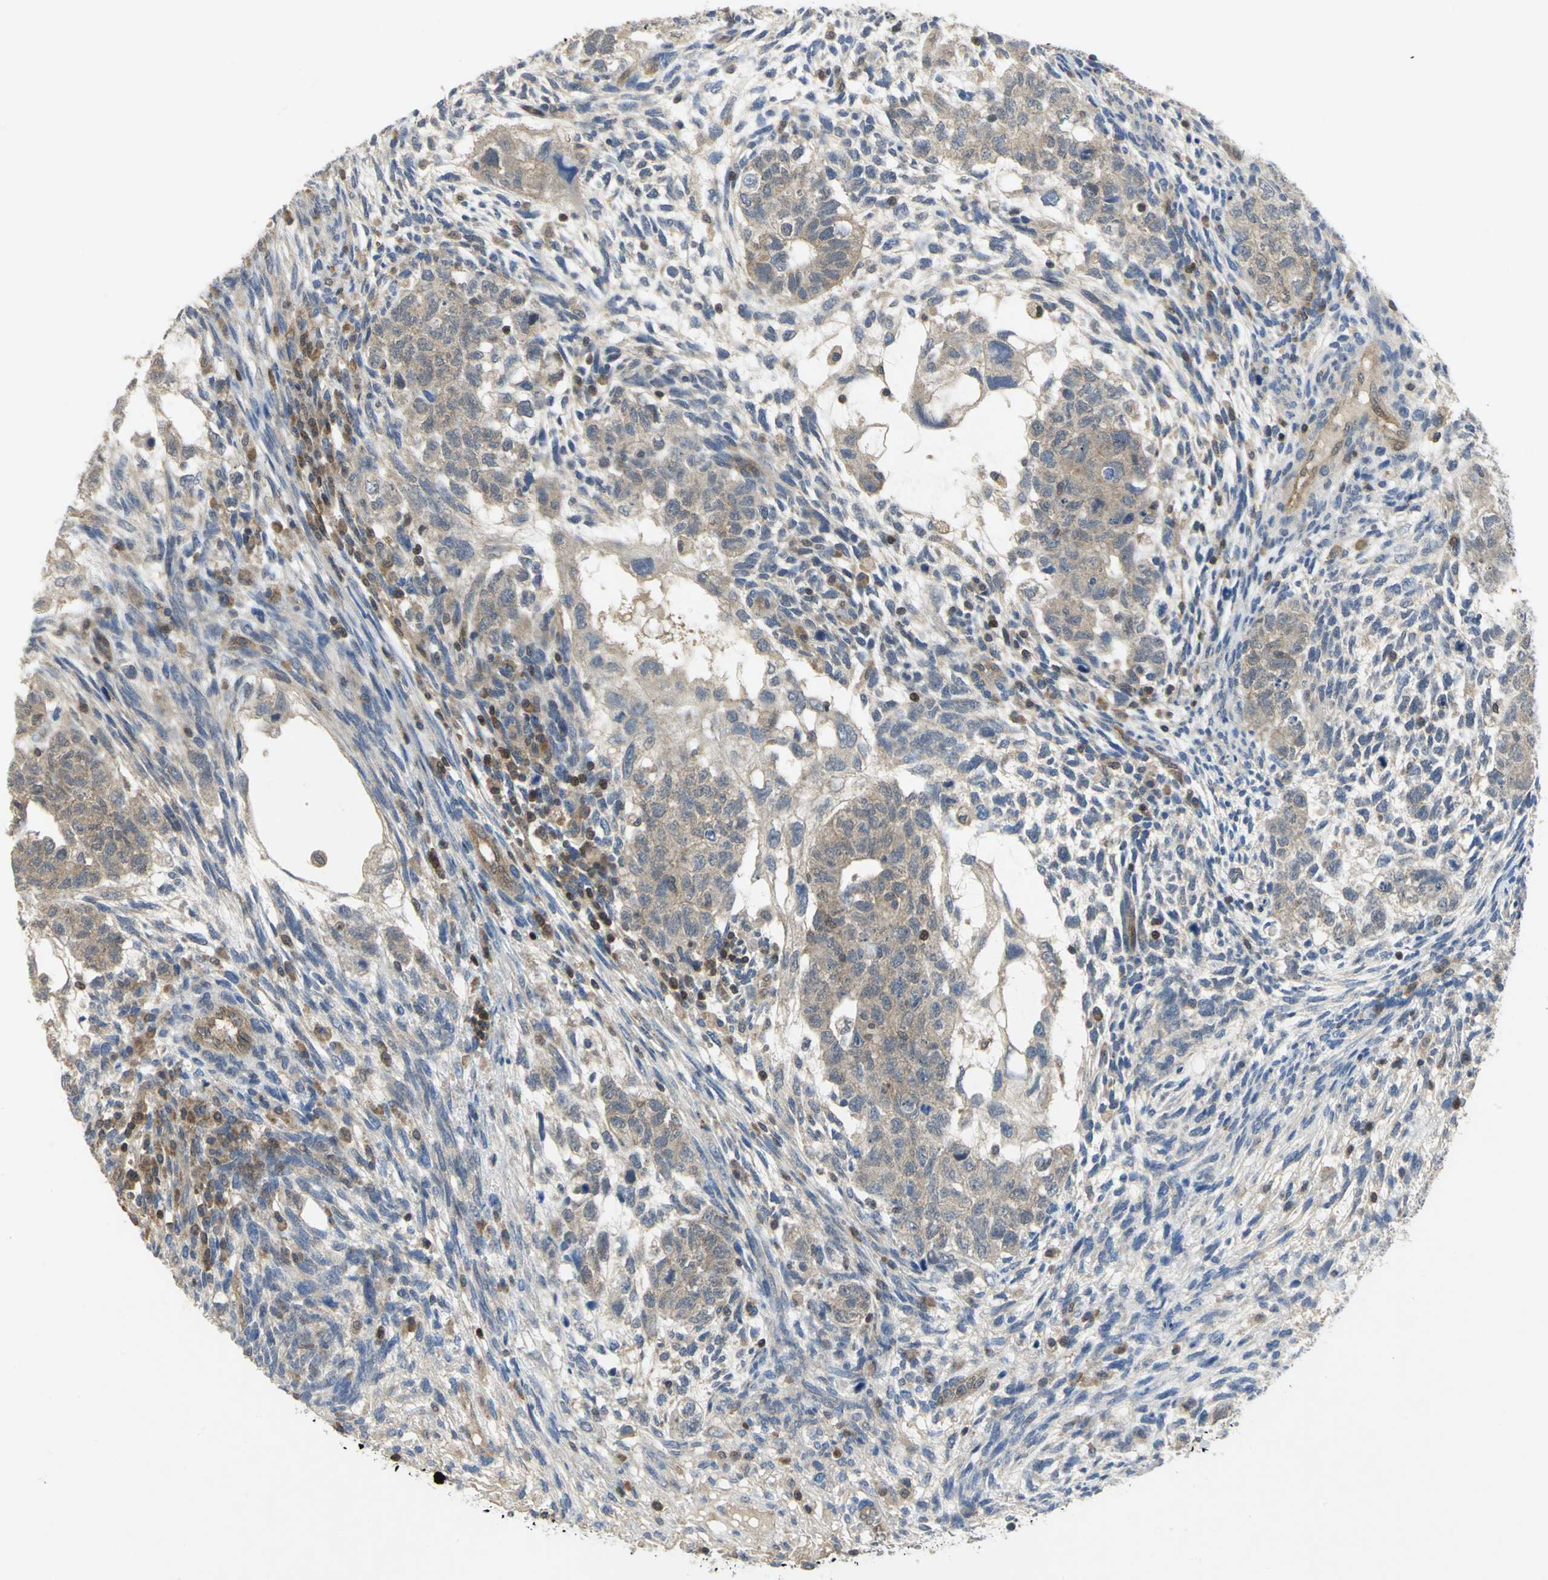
{"staining": {"intensity": "weak", "quantity": ">75%", "location": "cytoplasmic/membranous"}, "tissue": "testis cancer", "cell_type": "Tumor cells", "image_type": "cancer", "snomed": [{"axis": "morphology", "description": "Normal tissue, NOS"}, {"axis": "morphology", "description": "Carcinoma, Embryonal, NOS"}, {"axis": "topography", "description": "Testis"}], "caption": "Immunohistochemical staining of testis cancer (embryonal carcinoma) displays weak cytoplasmic/membranous protein expression in about >75% of tumor cells.", "gene": "PPIA", "patient": {"sex": "male", "age": 36}}